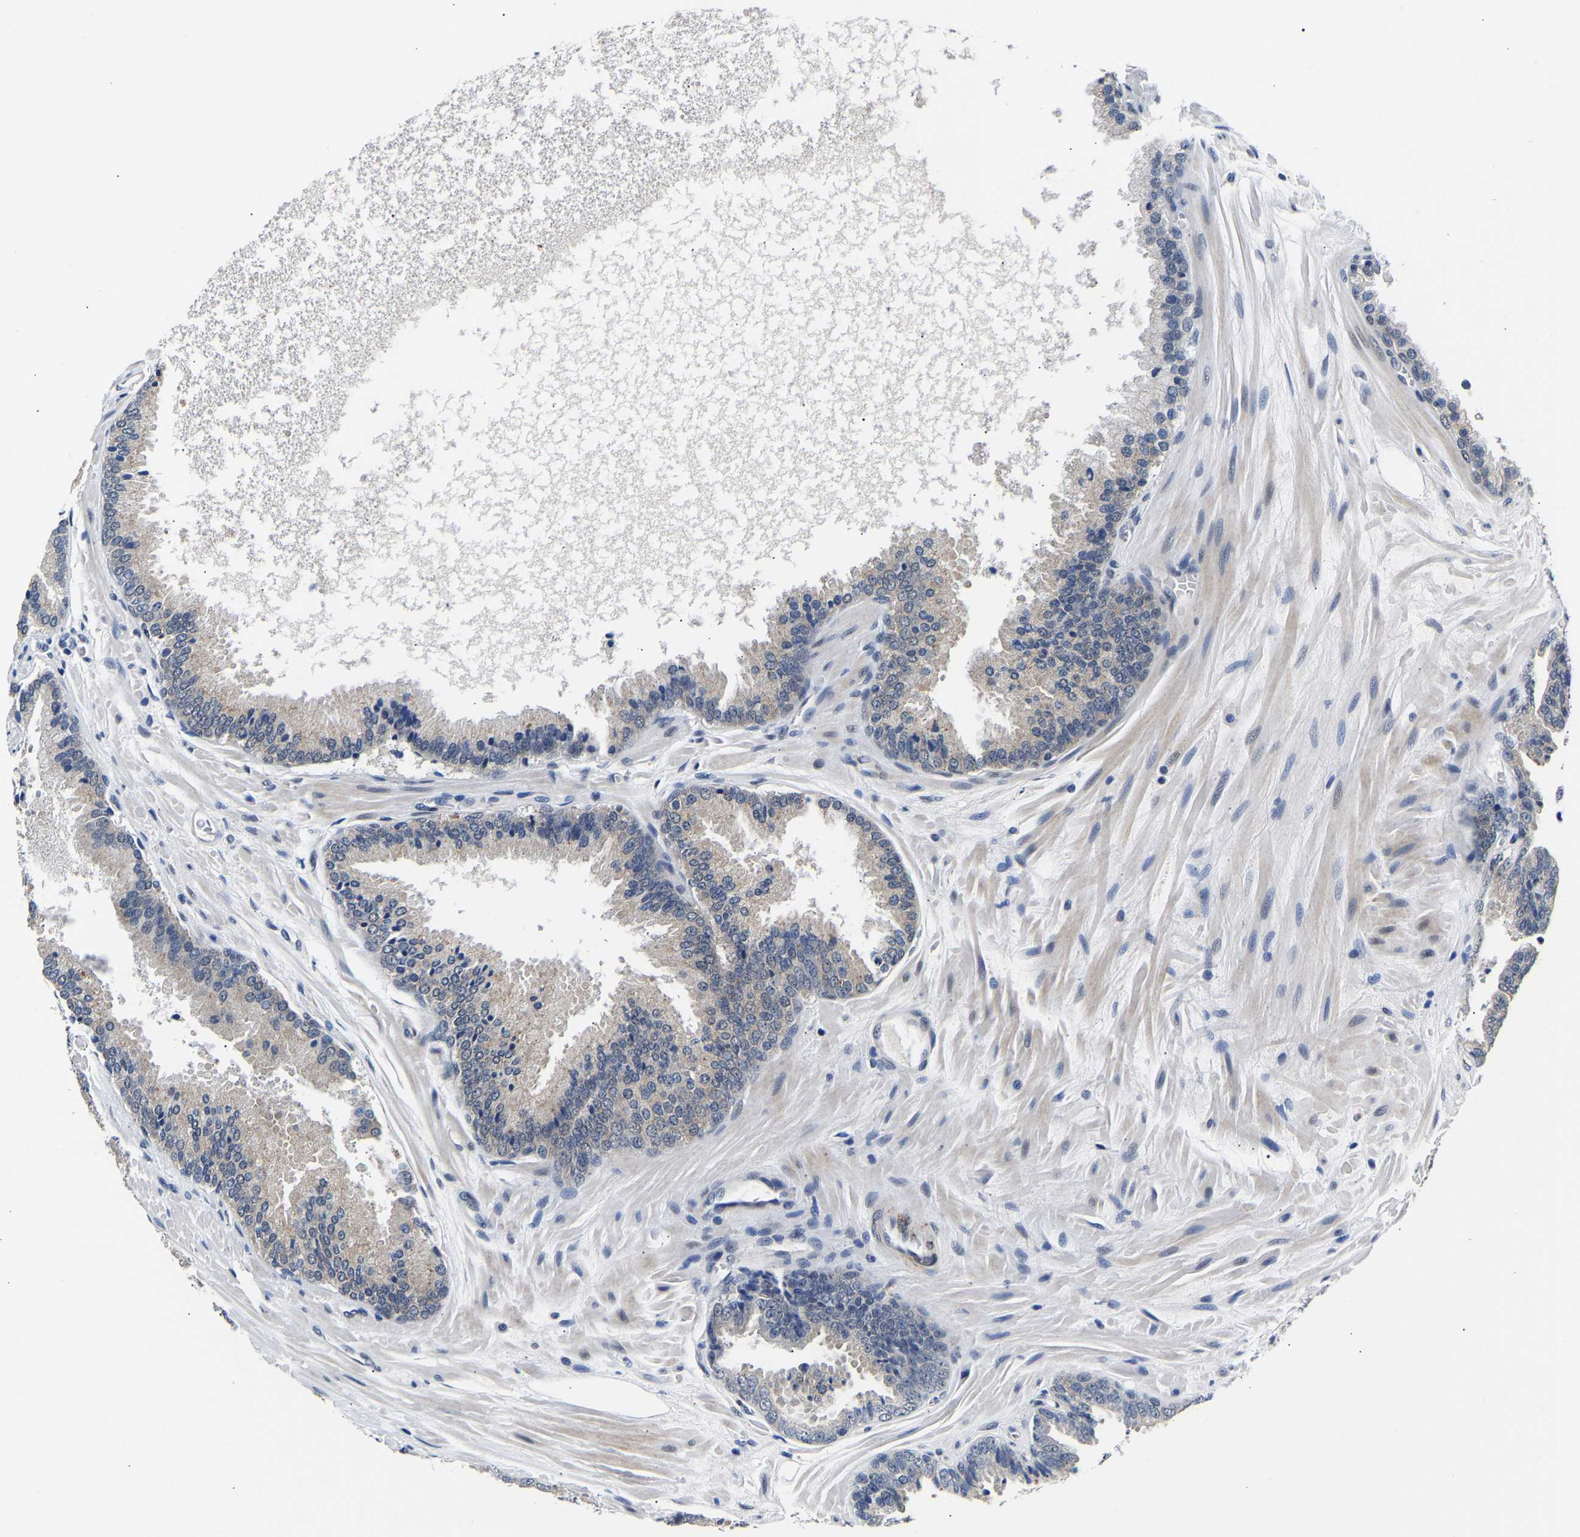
{"staining": {"intensity": "negative", "quantity": "none", "location": "none"}, "tissue": "prostate cancer", "cell_type": "Tumor cells", "image_type": "cancer", "snomed": [{"axis": "morphology", "description": "Adenocarcinoma, High grade"}, {"axis": "topography", "description": "Prostate"}], "caption": "Prostate cancer (high-grade adenocarcinoma) stained for a protein using immunohistochemistry reveals no expression tumor cells.", "gene": "METTL16", "patient": {"sex": "male", "age": 65}}